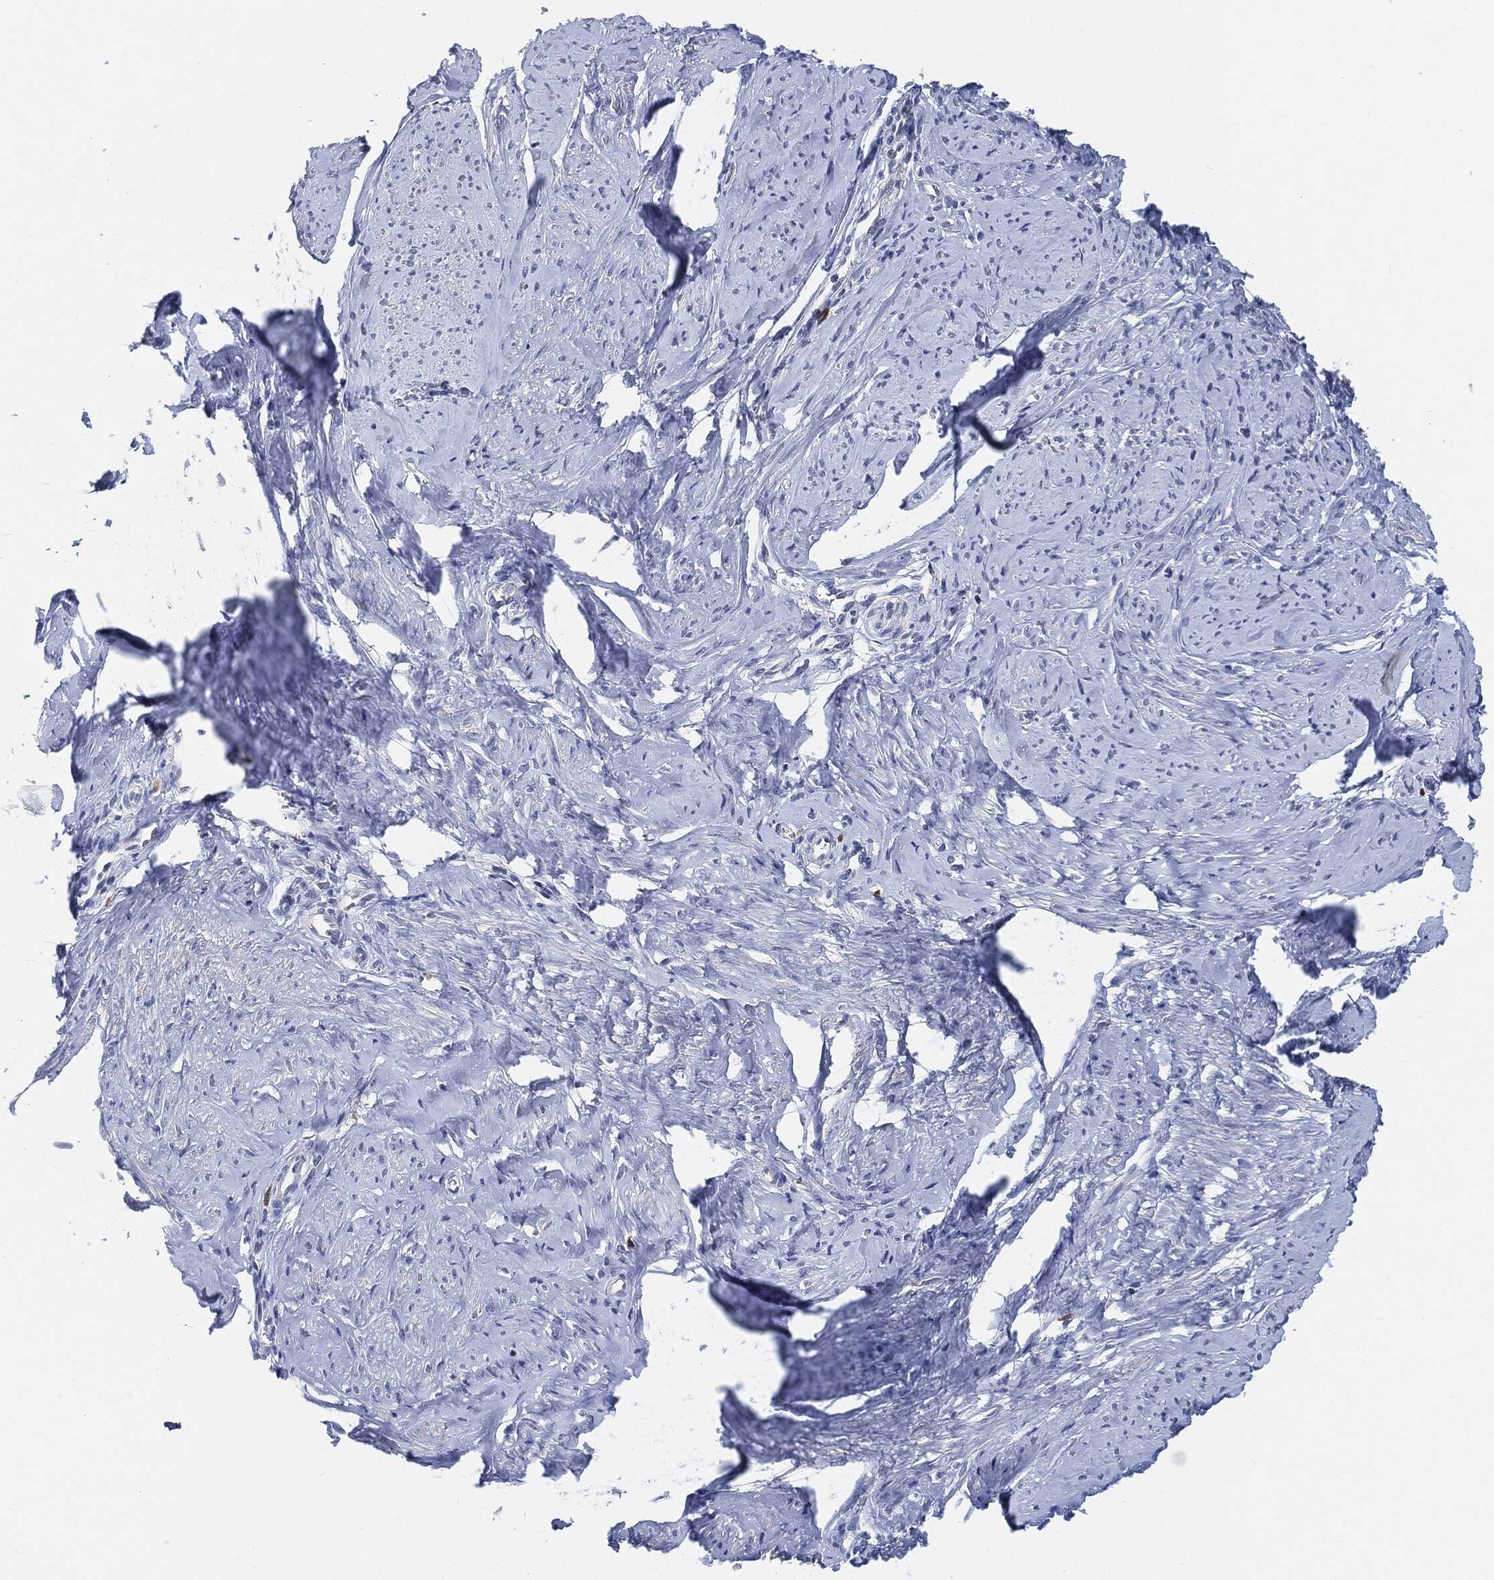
{"staining": {"intensity": "negative", "quantity": "none", "location": "none"}, "tissue": "smooth muscle", "cell_type": "Smooth muscle cells", "image_type": "normal", "snomed": [{"axis": "morphology", "description": "Normal tissue, NOS"}, {"axis": "topography", "description": "Smooth muscle"}], "caption": "A high-resolution histopathology image shows immunohistochemistry (IHC) staining of unremarkable smooth muscle, which reveals no significant expression in smooth muscle cells.", "gene": "VSIG4", "patient": {"sex": "female", "age": 48}}